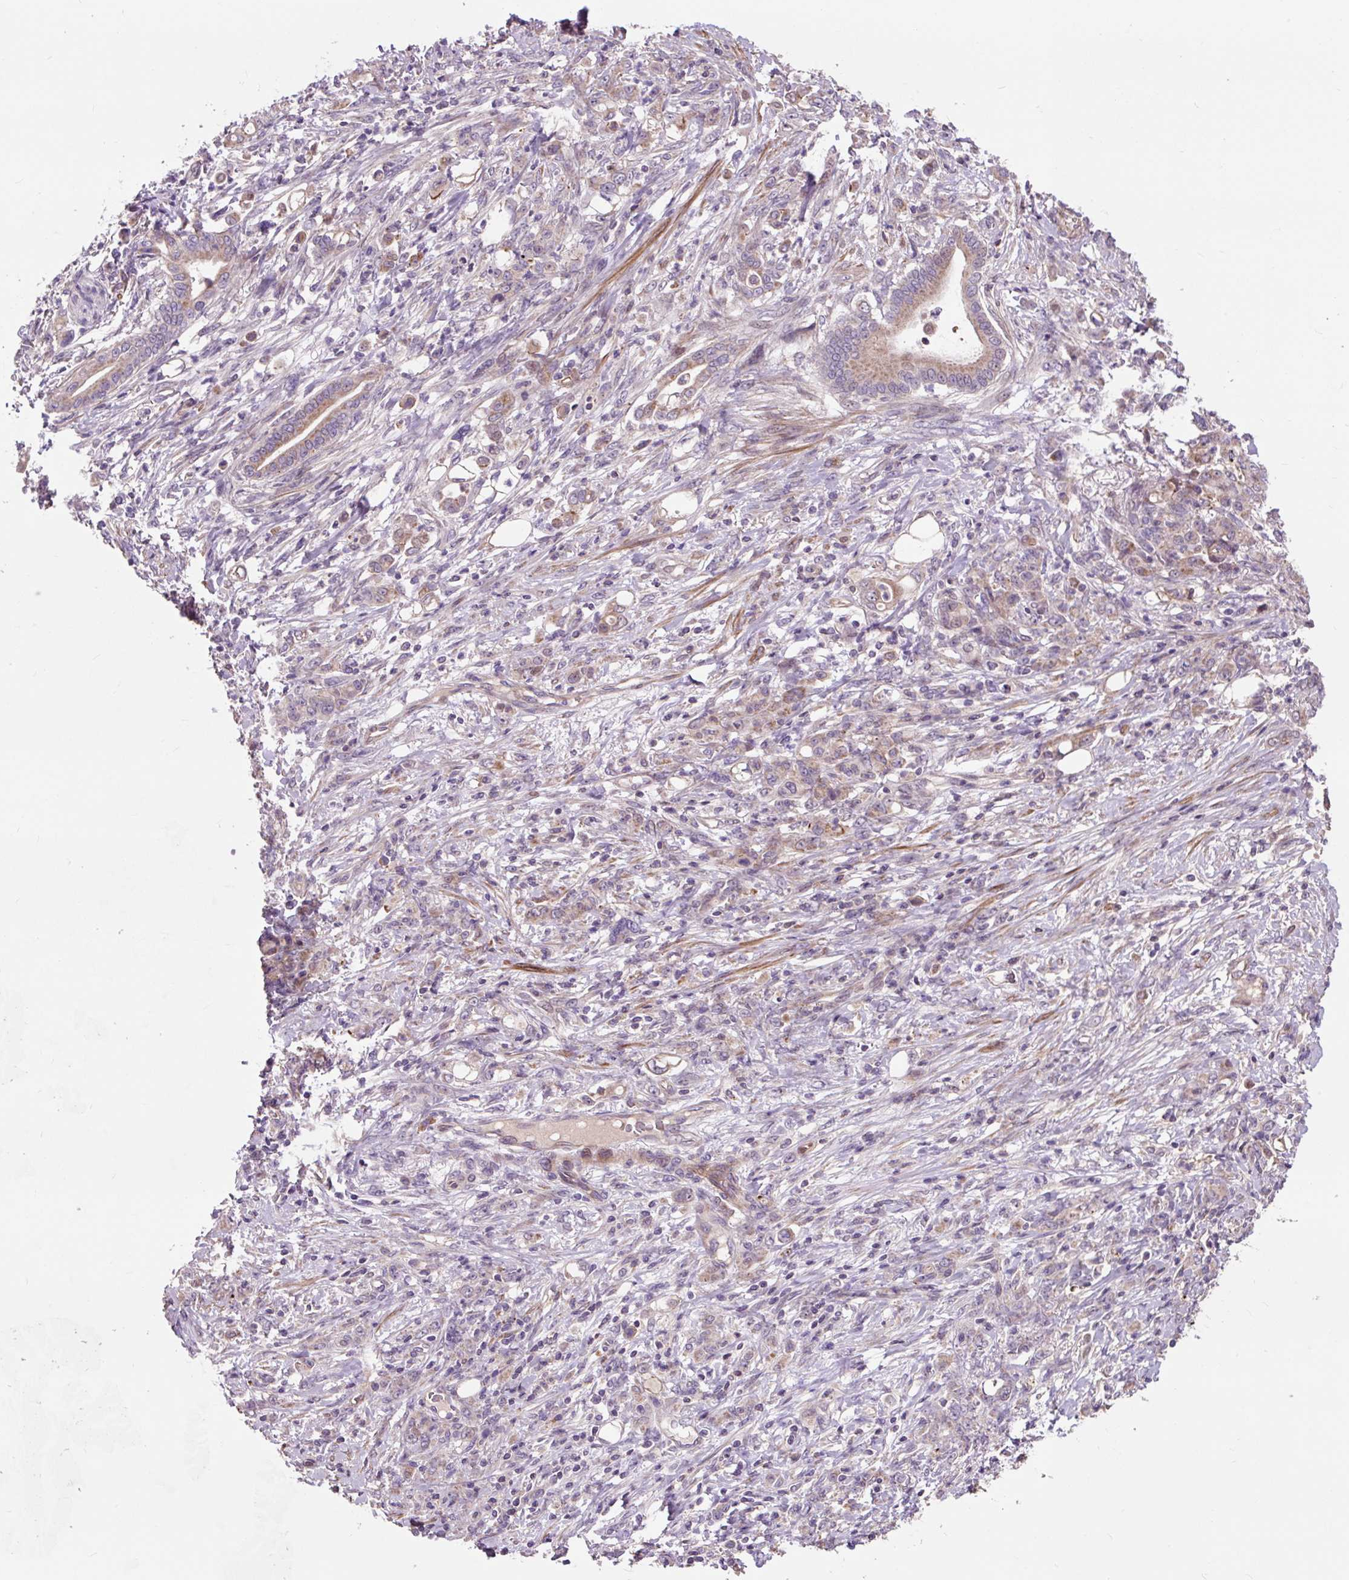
{"staining": {"intensity": "weak", "quantity": "25%-75%", "location": "cytoplasmic/membranous"}, "tissue": "stomach cancer", "cell_type": "Tumor cells", "image_type": "cancer", "snomed": [{"axis": "morphology", "description": "Adenocarcinoma, NOS"}, {"axis": "topography", "description": "Stomach"}], "caption": "Stomach adenocarcinoma stained with IHC reveals weak cytoplasmic/membranous positivity in about 25%-75% of tumor cells.", "gene": "PRIMPOL", "patient": {"sex": "female", "age": 79}}